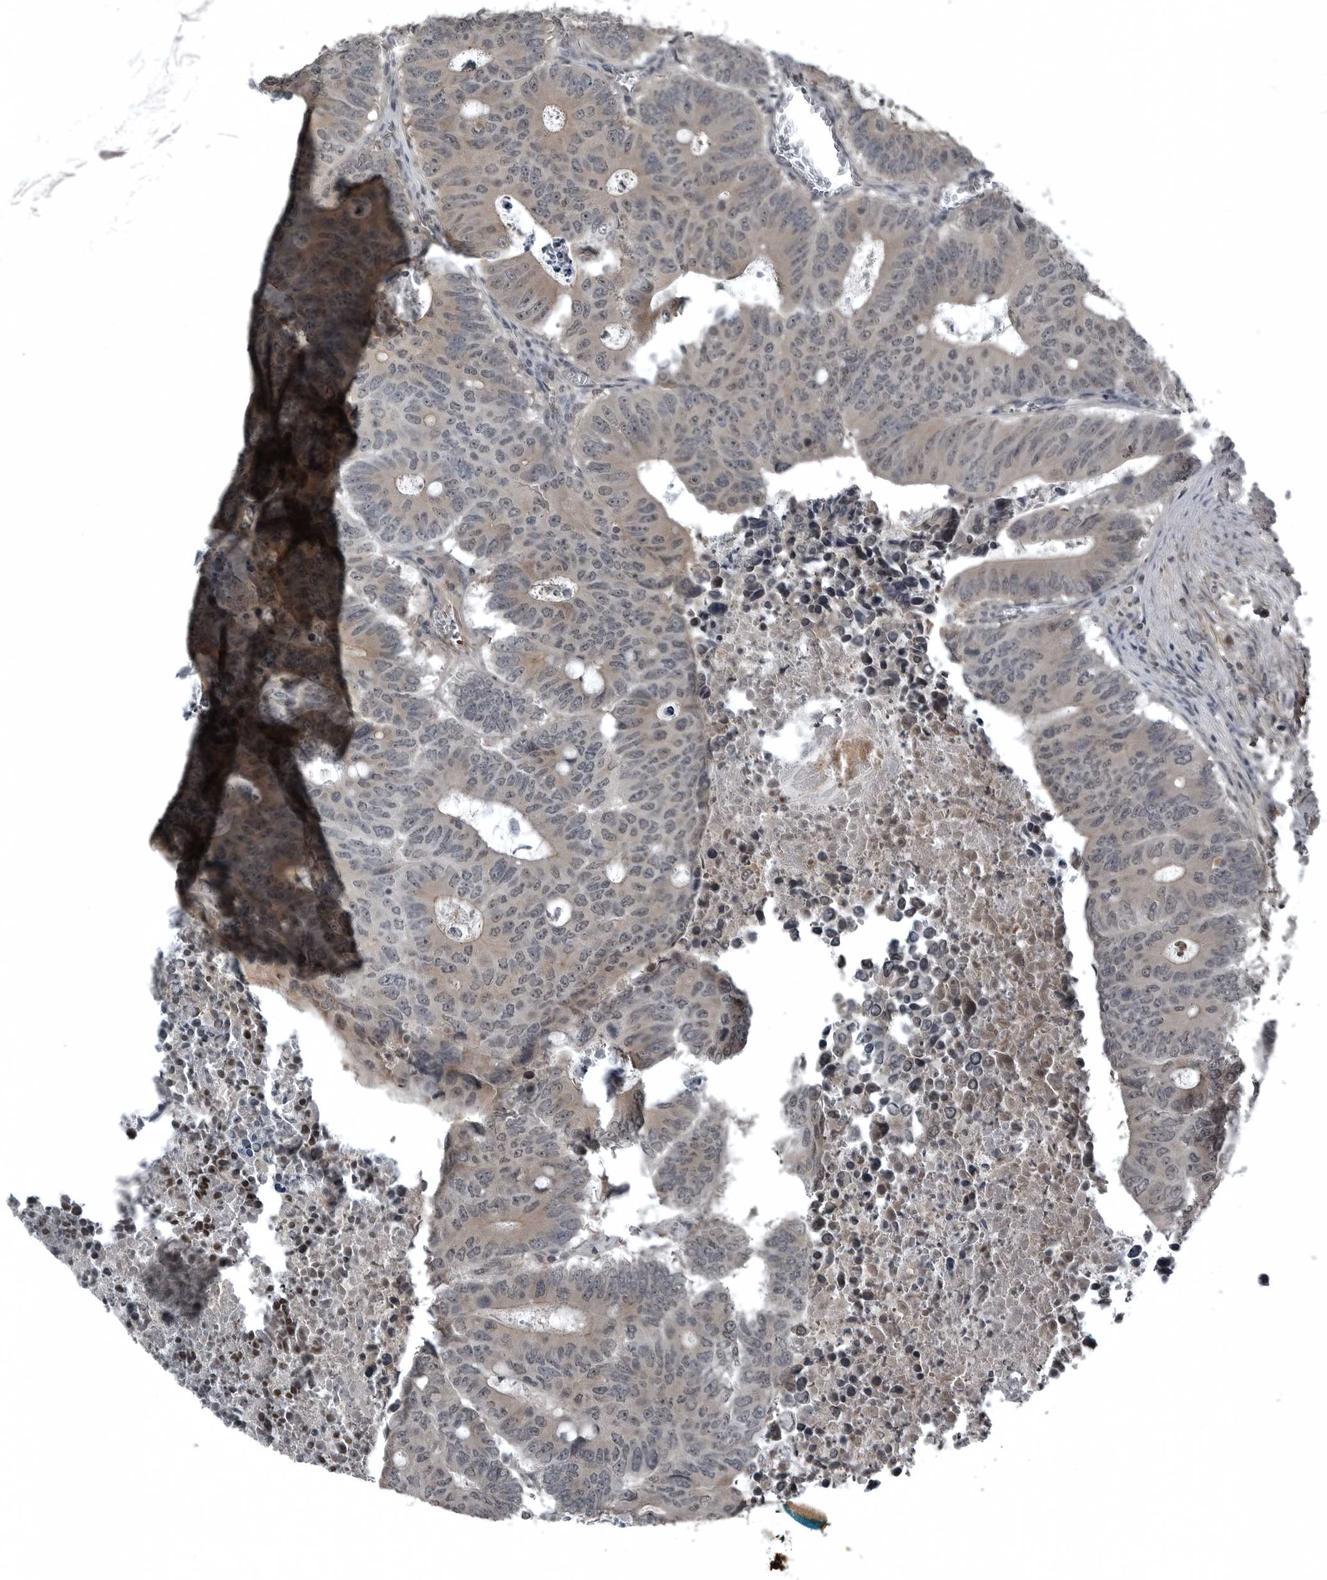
{"staining": {"intensity": "weak", "quantity": ">75%", "location": "cytoplasmic/membranous,nuclear"}, "tissue": "colorectal cancer", "cell_type": "Tumor cells", "image_type": "cancer", "snomed": [{"axis": "morphology", "description": "Adenocarcinoma, NOS"}, {"axis": "topography", "description": "Colon"}], "caption": "IHC (DAB) staining of adenocarcinoma (colorectal) exhibits weak cytoplasmic/membranous and nuclear protein positivity in approximately >75% of tumor cells.", "gene": "GAK", "patient": {"sex": "male", "age": 87}}